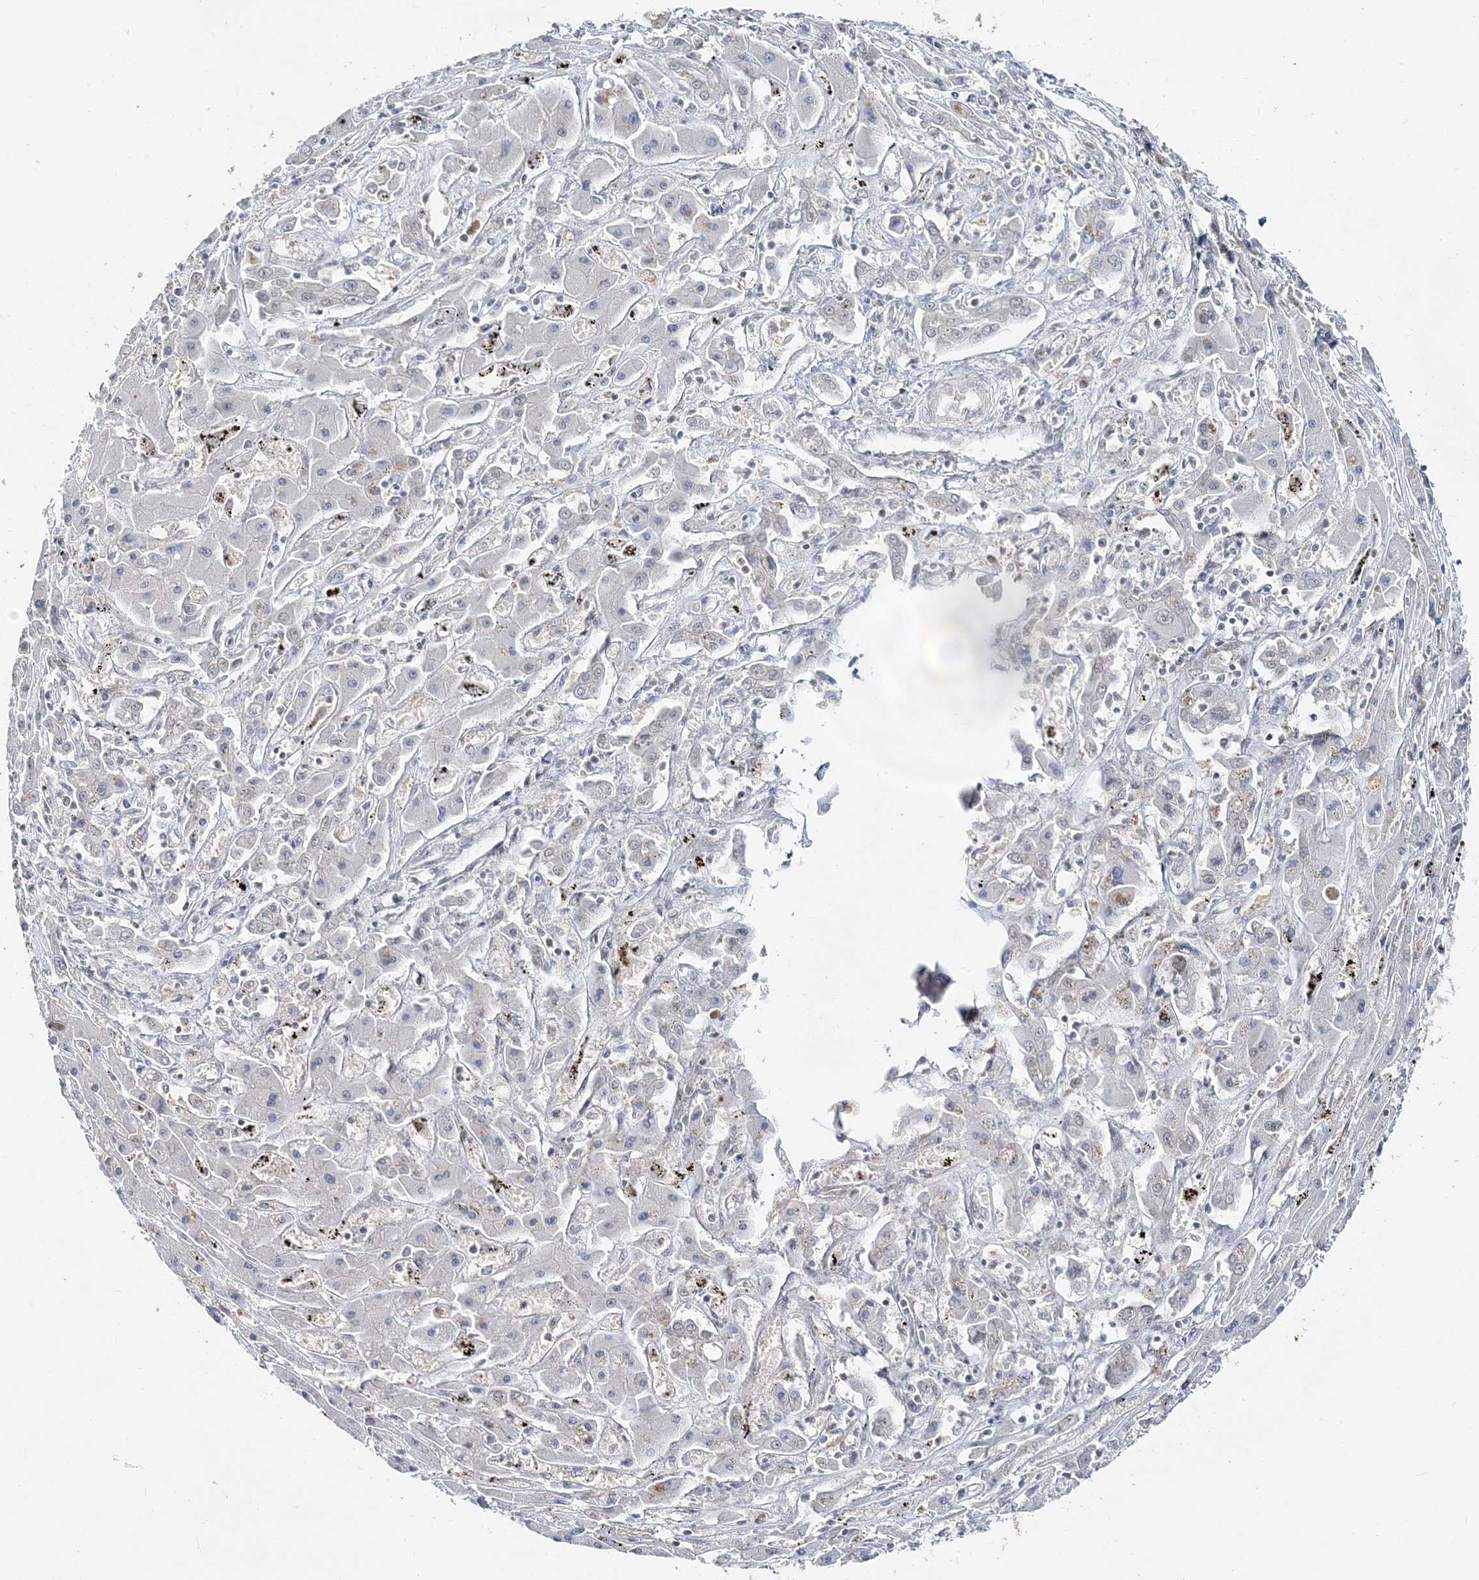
{"staining": {"intensity": "negative", "quantity": "none", "location": "none"}, "tissue": "liver cancer", "cell_type": "Tumor cells", "image_type": "cancer", "snomed": [{"axis": "morphology", "description": "Cholangiocarcinoma"}, {"axis": "topography", "description": "Liver"}], "caption": "Immunohistochemistry photomicrograph of neoplastic tissue: human liver cancer (cholangiocarcinoma) stained with DAB (3,3'-diaminobenzidine) shows no significant protein staining in tumor cells.", "gene": "LEXM", "patient": {"sex": "male", "age": 67}}